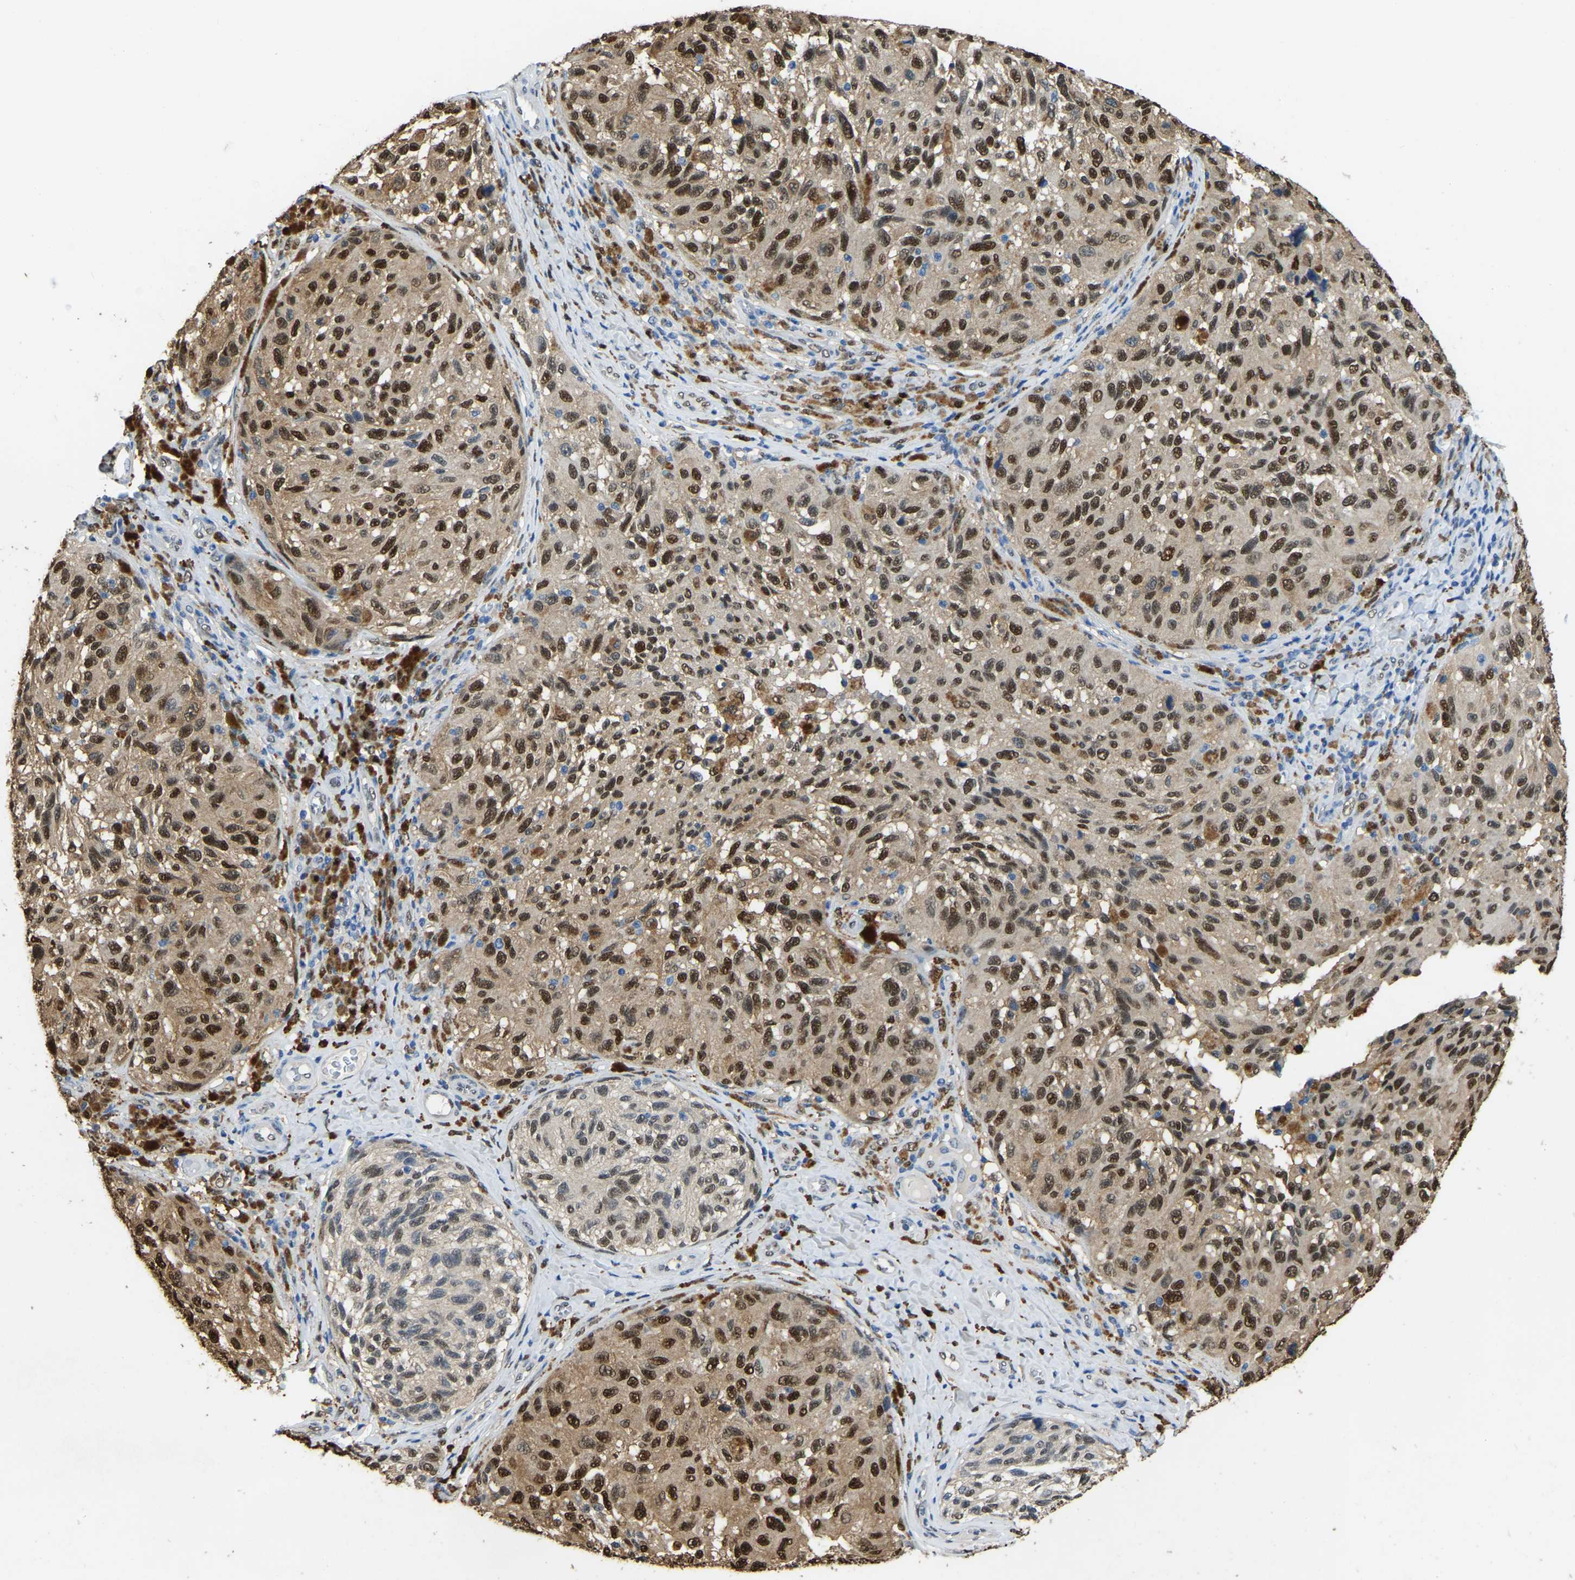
{"staining": {"intensity": "strong", "quantity": ">75%", "location": "cytoplasmic/membranous,nuclear"}, "tissue": "melanoma", "cell_type": "Tumor cells", "image_type": "cancer", "snomed": [{"axis": "morphology", "description": "Malignant melanoma, NOS"}, {"axis": "topography", "description": "Skin"}], "caption": "Malignant melanoma tissue displays strong cytoplasmic/membranous and nuclear staining in approximately >75% of tumor cells (brown staining indicates protein expression, while blue staining denotes nuclei).", "gene": "NANS", "patient": {"sex": "female", "age": 73}}